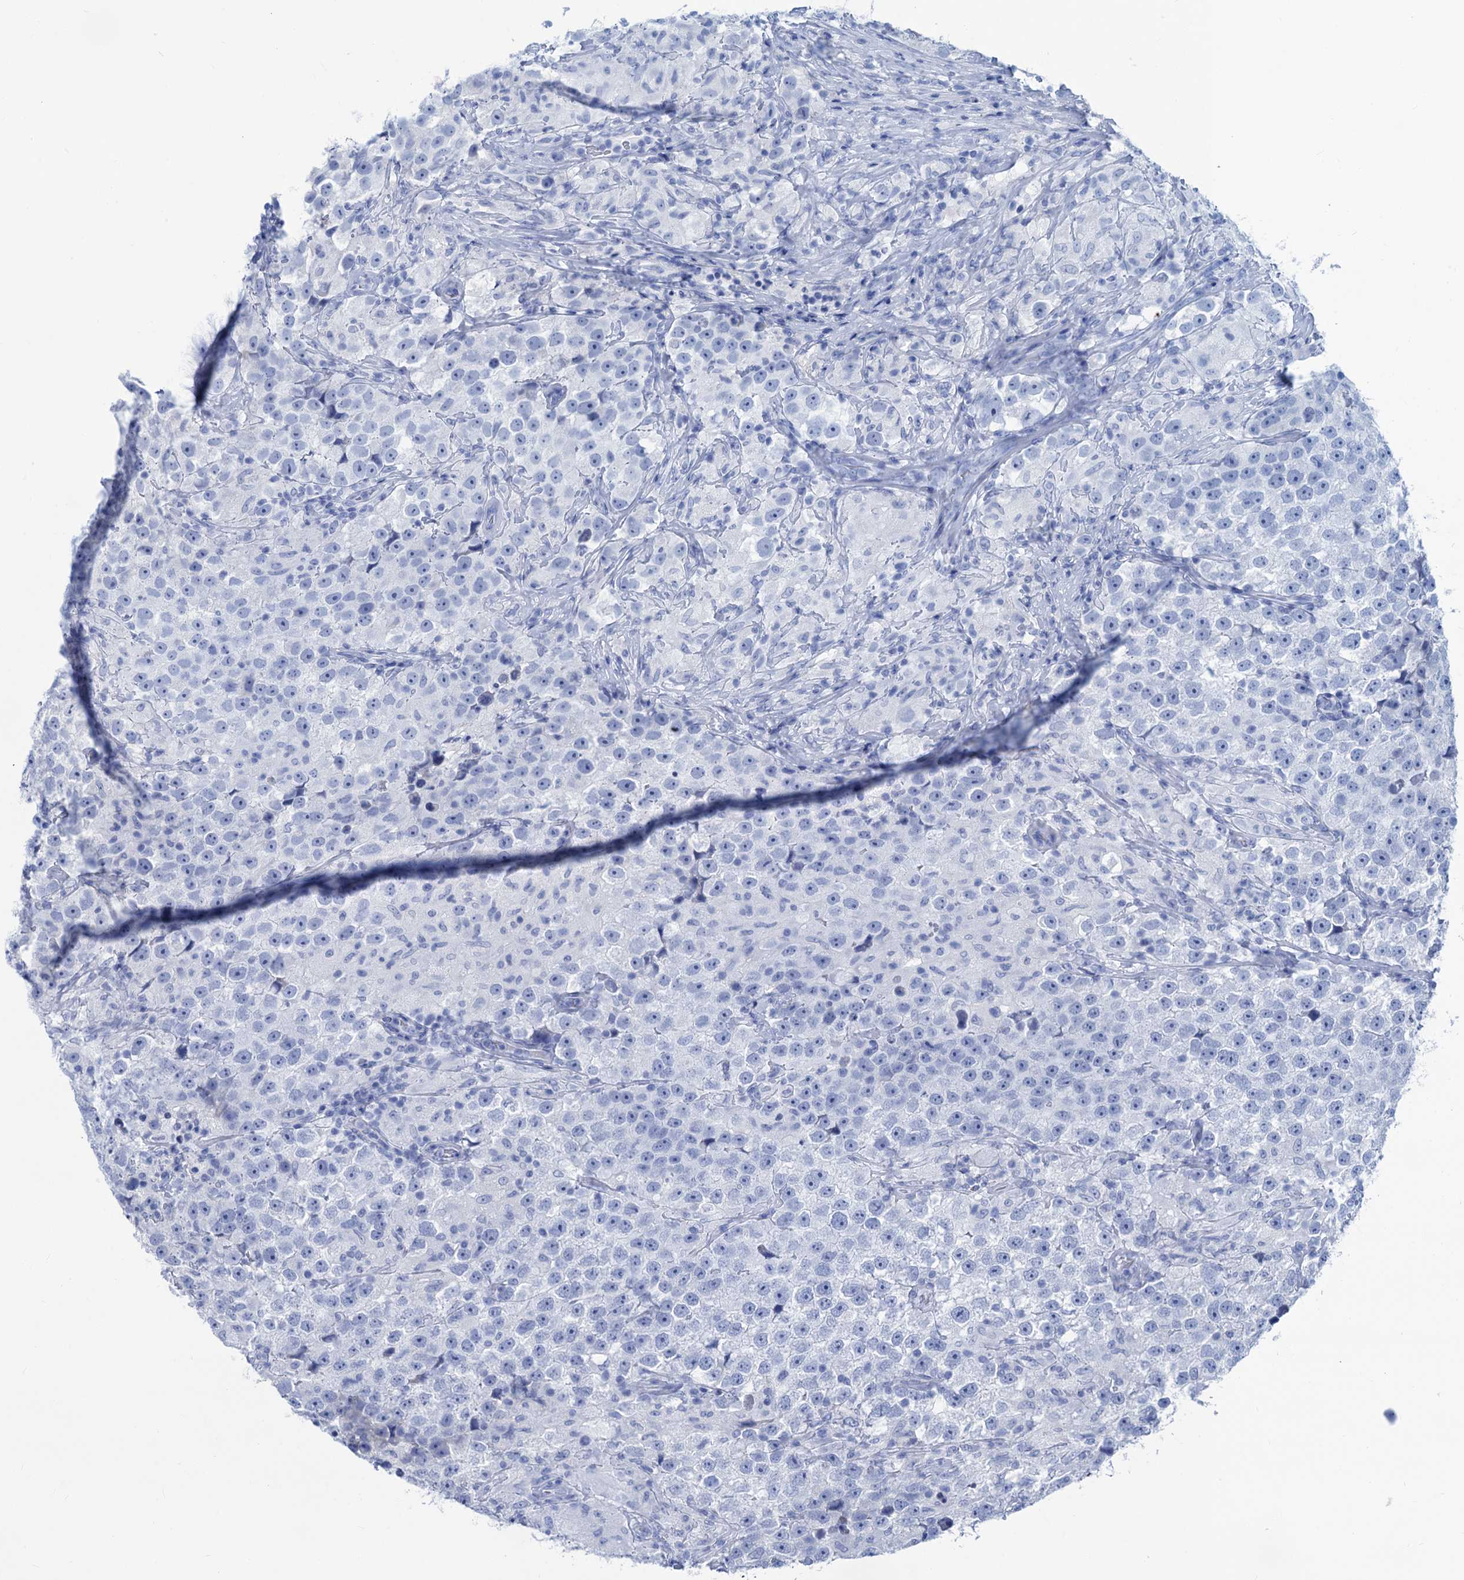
{"staining": {"intensity": "negative", "quantity": "none", "location": "none"}, "tissue": "testis cancer", "cell_type": "Tumor cells", "image_type": "cancer", "snomed": [{"axis": "morphology", "description": "Seminoma, NOS"}, {"axis": "topography", "description": "Testis"}], "caption": "This image is of testis cancer stained with immunohistochemistry (IHC) to label a protein in brown with the nuclei are counter-stained blue. There is no expression in tumor cells.", "gene": "CABYR", "patient": {"sex": "male", "age": 46}}